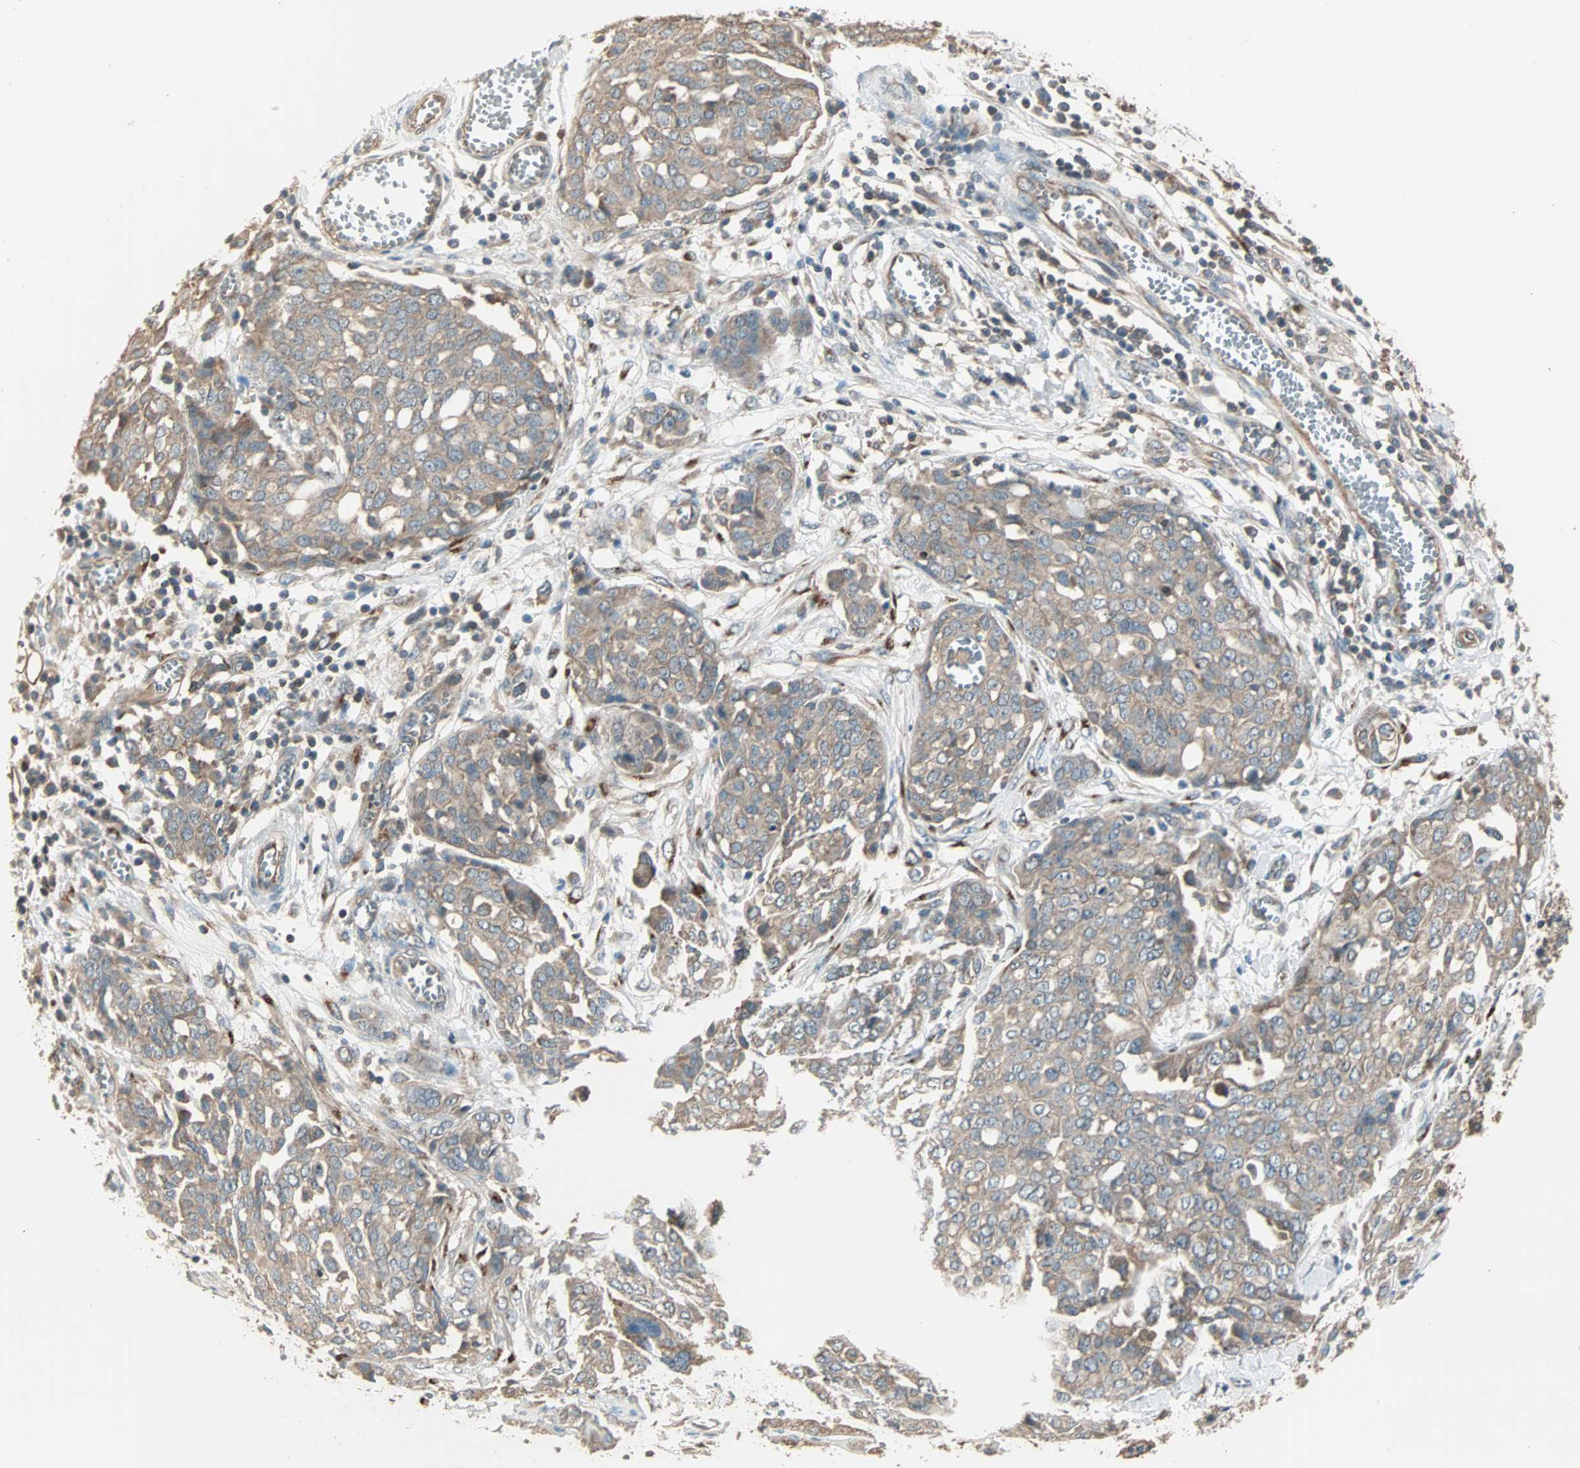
{"staining": {"intensity": "weak", "quantity": ">75%", "location": "cytoplasmic/membranous"}, "tissue": "ovarian cancer", "cell_type": "Tumor cells", "image_type": "cancer", "snomed": [{"axis": "morphology", "description": "Cystadenocarcinoma, serous, NOS"}, {"axis": "topography", "description": "Soft tissue"}, {"axis": "topography", "description": "Ovary"}], "caption": "Approximately >75% of tumor cells in human ovarian serous cystadenocarcinoma display weak cytoplasmic/membranous protein positivity as visualized by brown immunohistochemical staining.", "gene": "MAP3K21", "patient": {"sex": "female", "age": 57}}